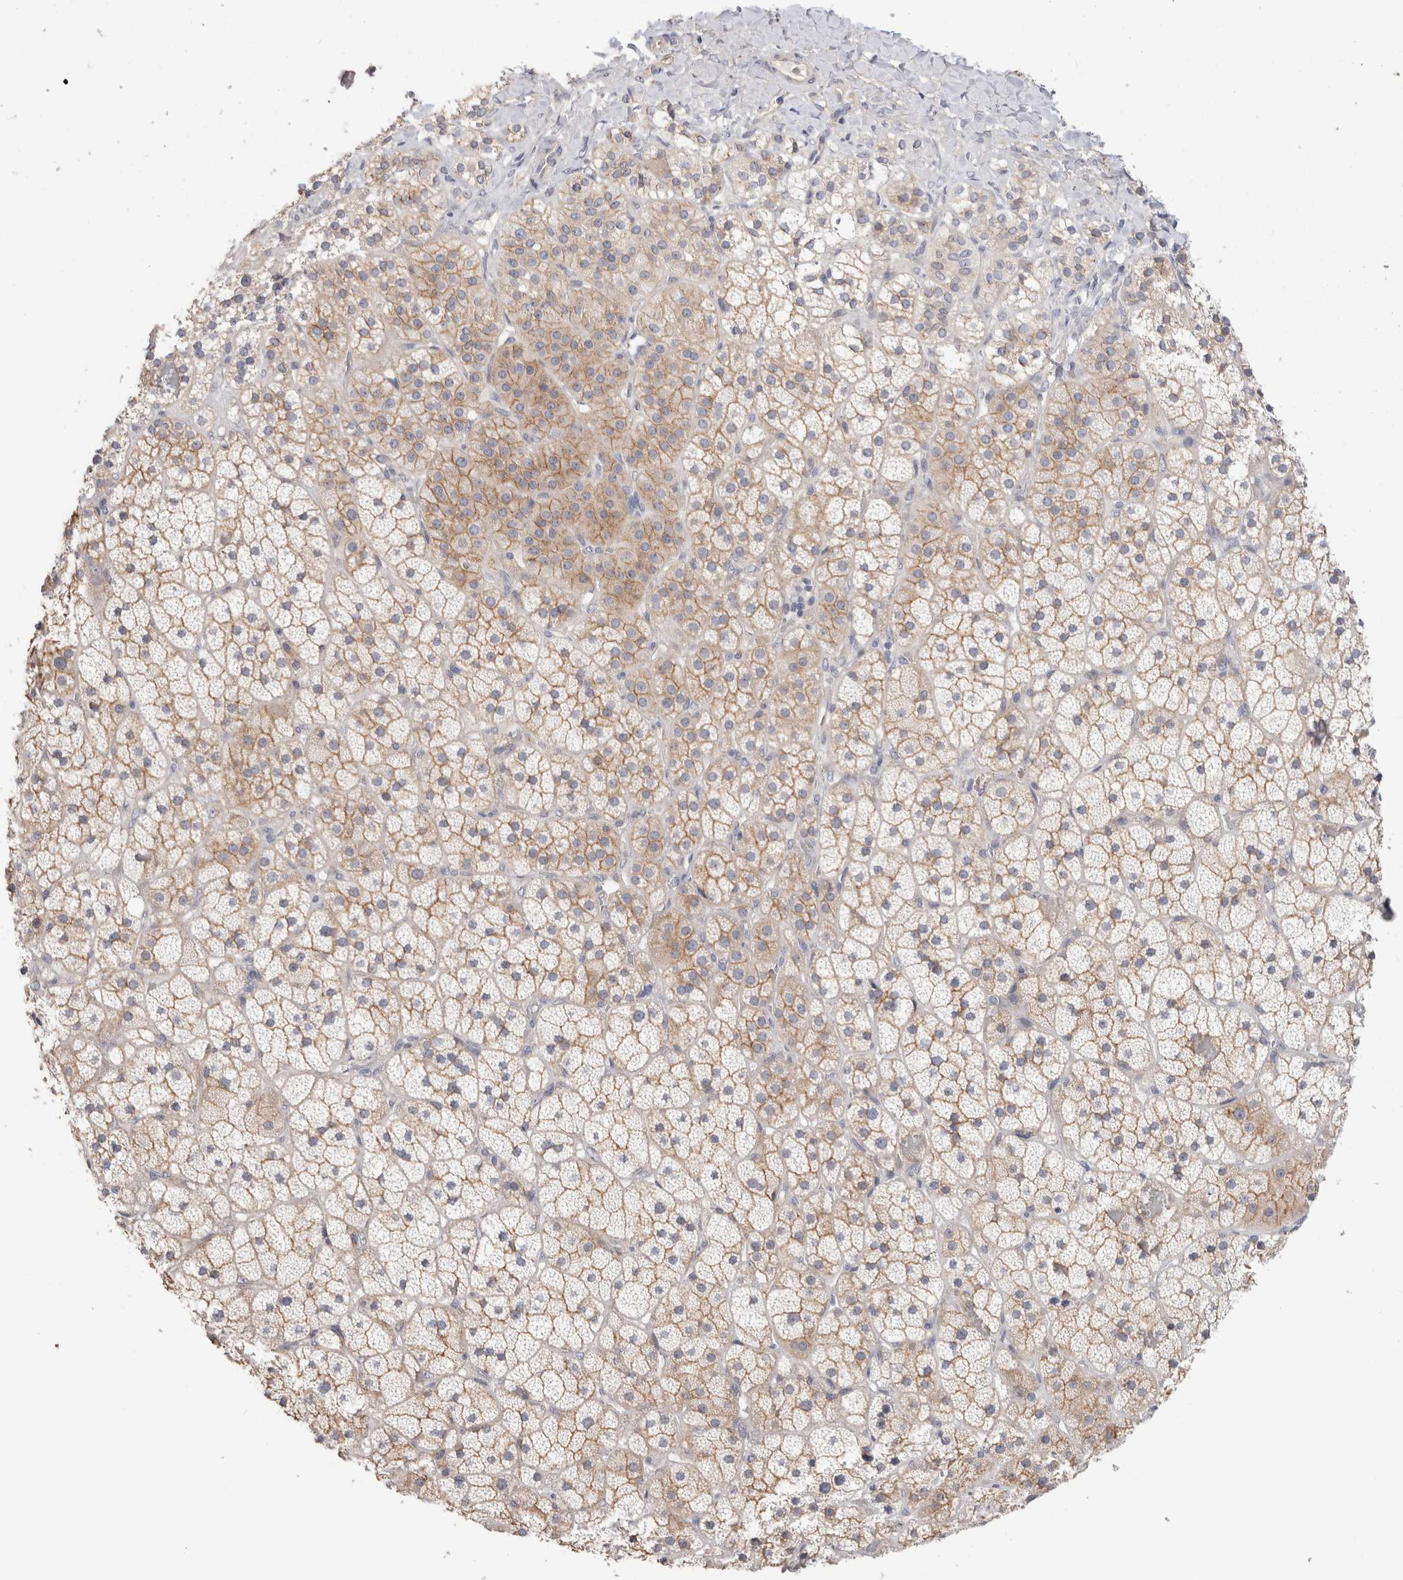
{"staining": {"intensity": "moderate", "quantity": "<25%", "location": "cytoplasmic/membranous"}, "tissue": "adrenal gland", "cell_type": "Glandular cells", "image_type": "normal", "snomed": [{"axis": "morphology", "description": "Normal tissue, NOS"}, {"axis": "topography", "description": "Adrenal gland"}], "caption": "IHC of unremarkable adrenal gland exhibits low levels of moderate cytoplasmic/membranous staining in about <25% of glandular cells.", "gene": "AFP", "patient": {"sex": "male", "age": 57}}